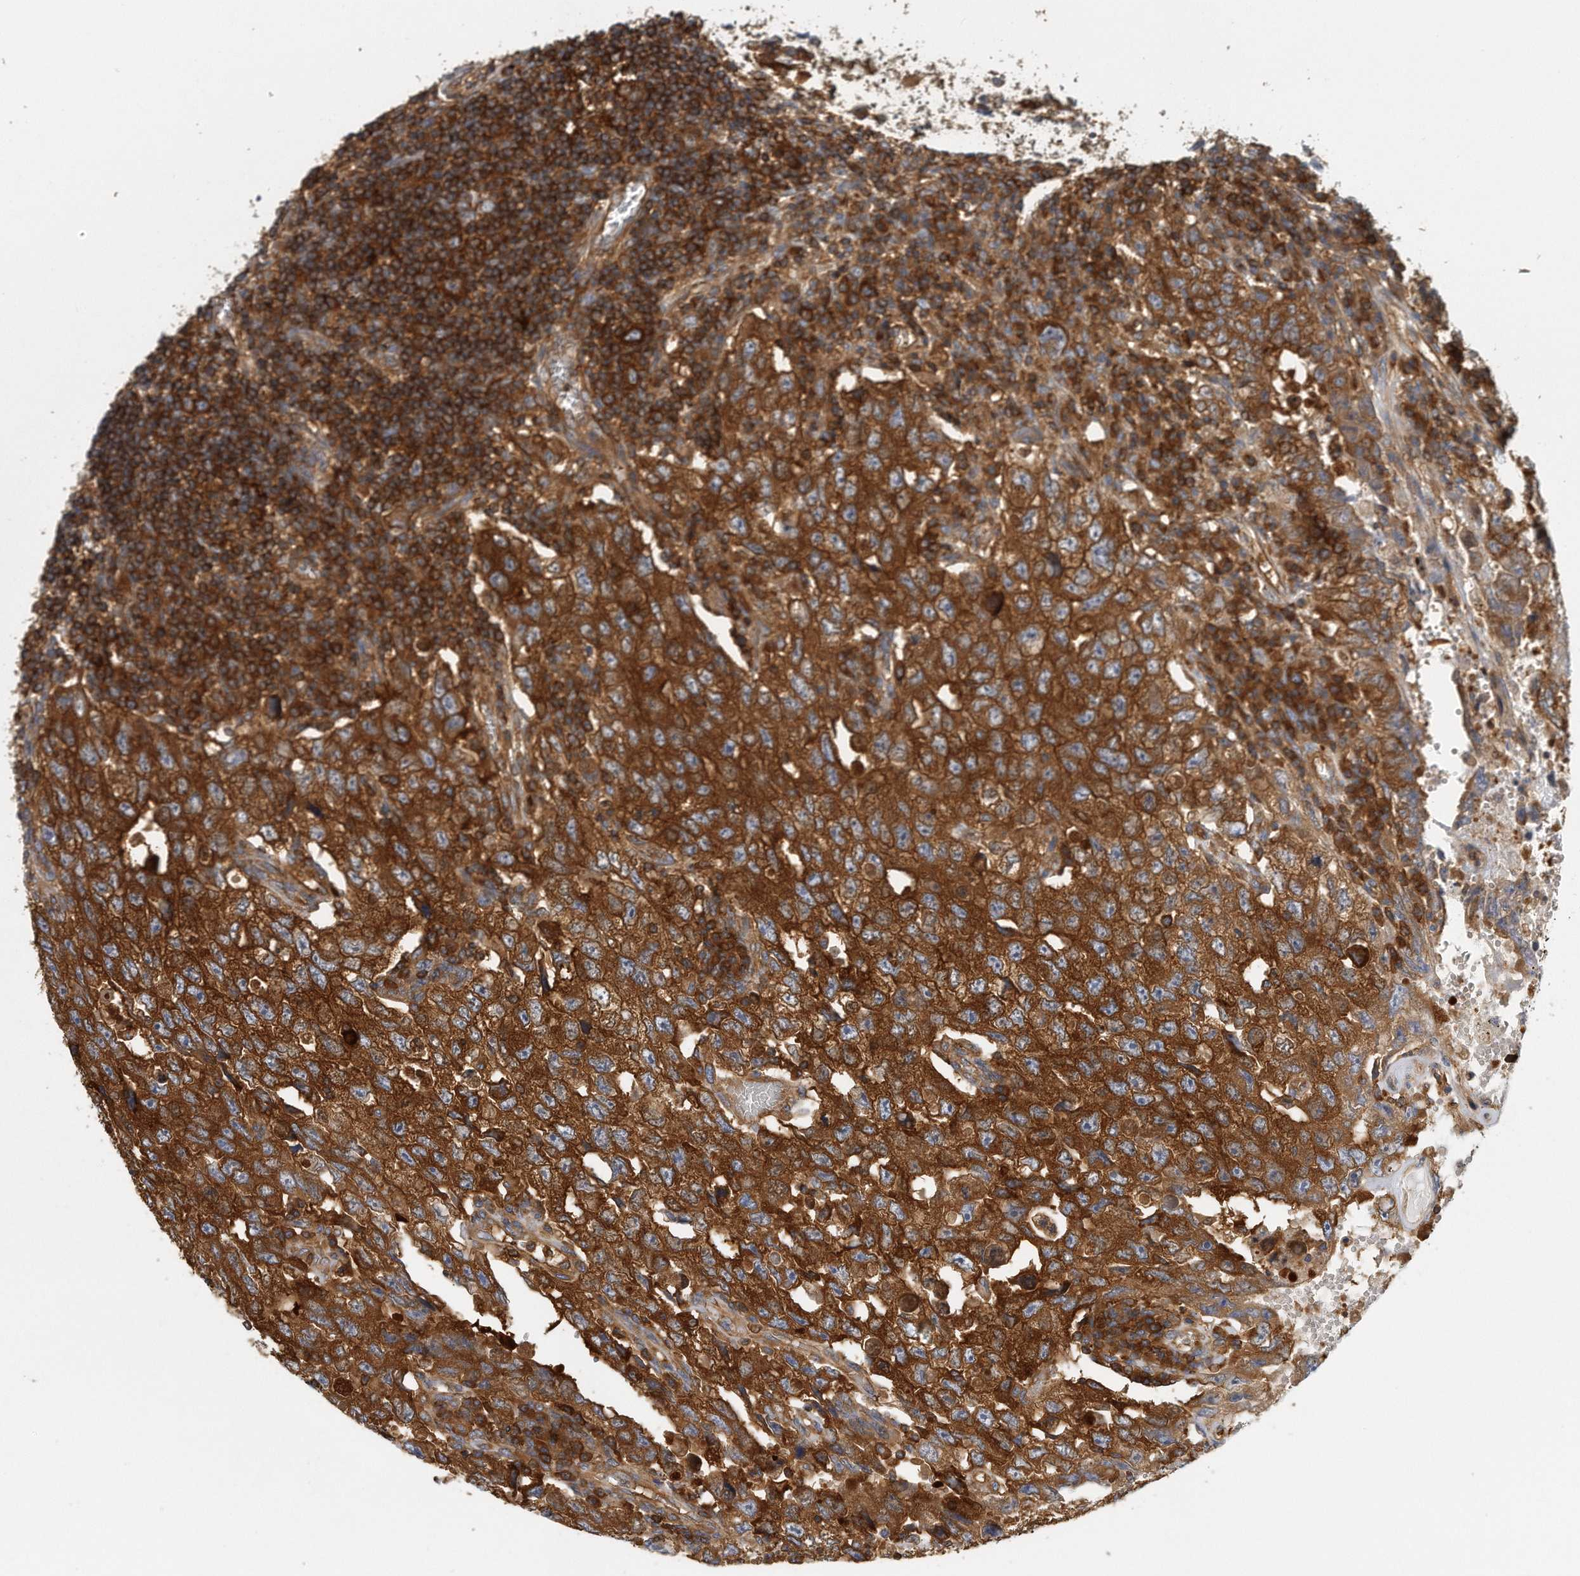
{"staining": {"intensity": "strong", "quantity": ">75%", "location": "cytoplasmic/membranous"}, "tissue": "testis cancer", "cell_type": "Tumor cells", "image_type": "cancer", "snomed": [{"axis": "morphology", "description": "Carcinoma, Embryonal, NOS"}, {"axis": "topography", "description": "Testis"}], "caption": "Embryonal carcinoma (testis) stained for a protein (brown) shows strong cytoplasmic/membranous positive expression in approximately >75% of tumor cells.", "gene": "EIF3I", "patient": {"sex": "male", "age": 26}}